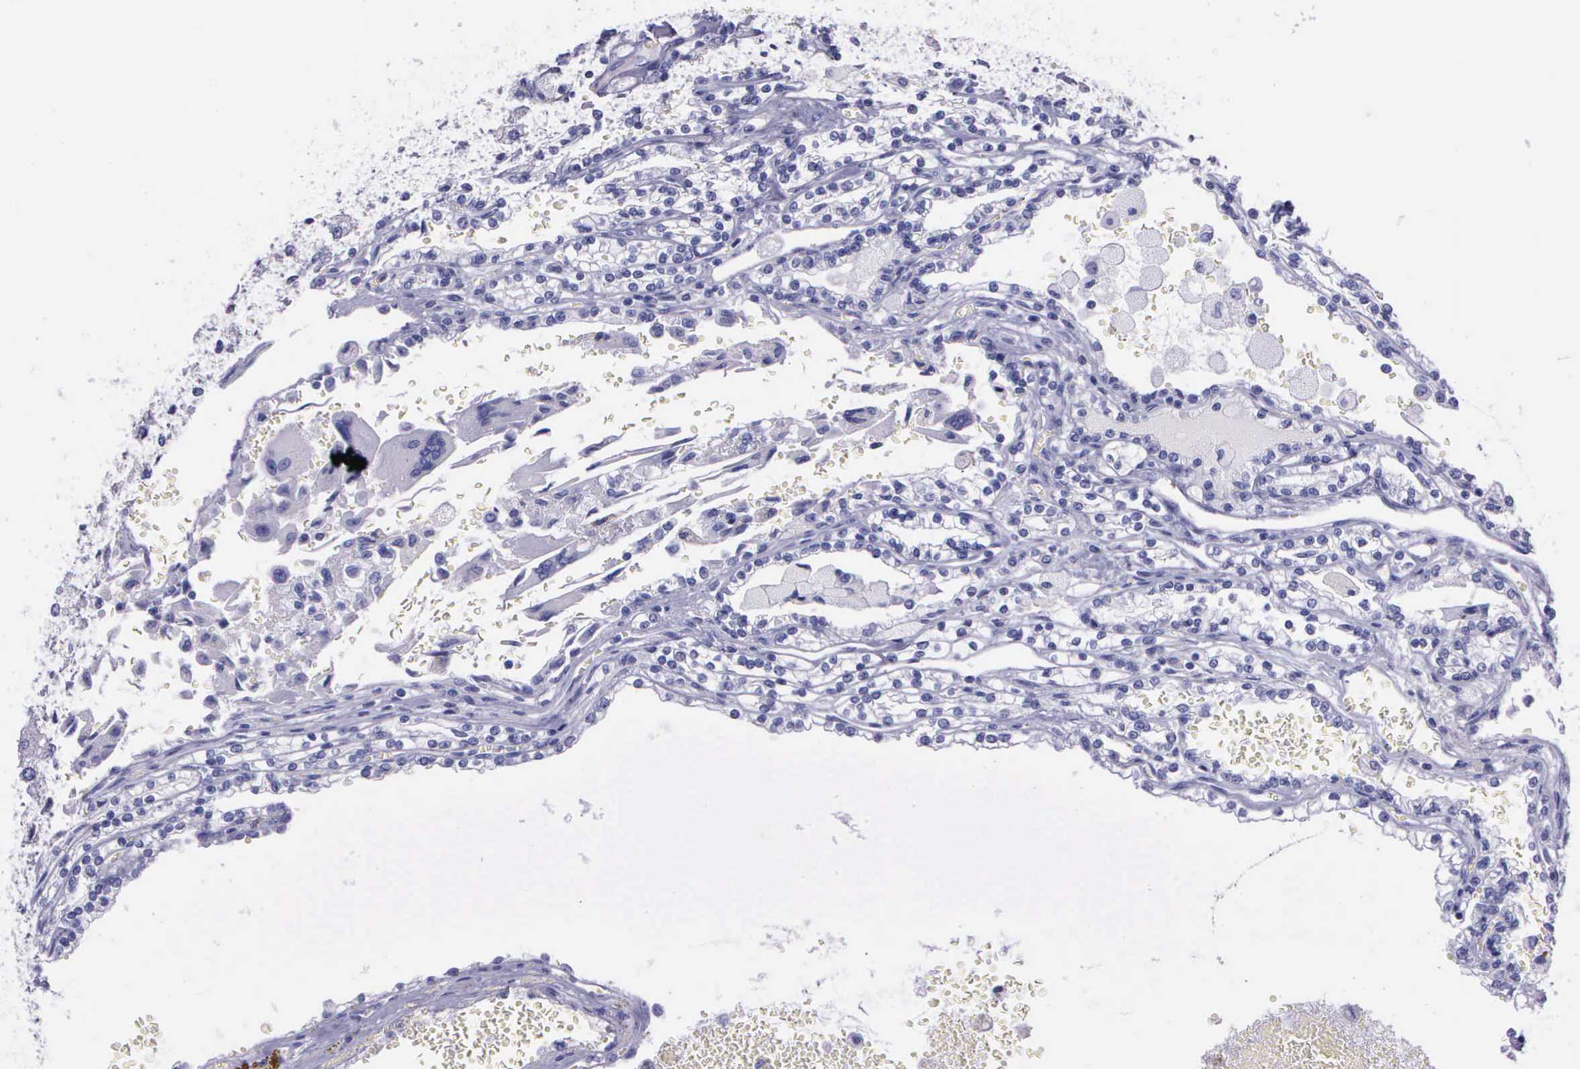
{"staining": {"intensity": "negative", "quantity": "none", "location": "none"}, "tissue": "renal cancer", "cell_type": "Tumor cells", "image_type": "cancer", "snomed": [{"axis": "morphology", "description": "Adenocarcinoma, NOS"}, {"axis": "topography", "description": "Kidney"}], "caption": "Tumor cells show no significant protein positivity in renal cancer.", "gene": "CCNB1", "patient": {"sex": "female", "age": 56}}